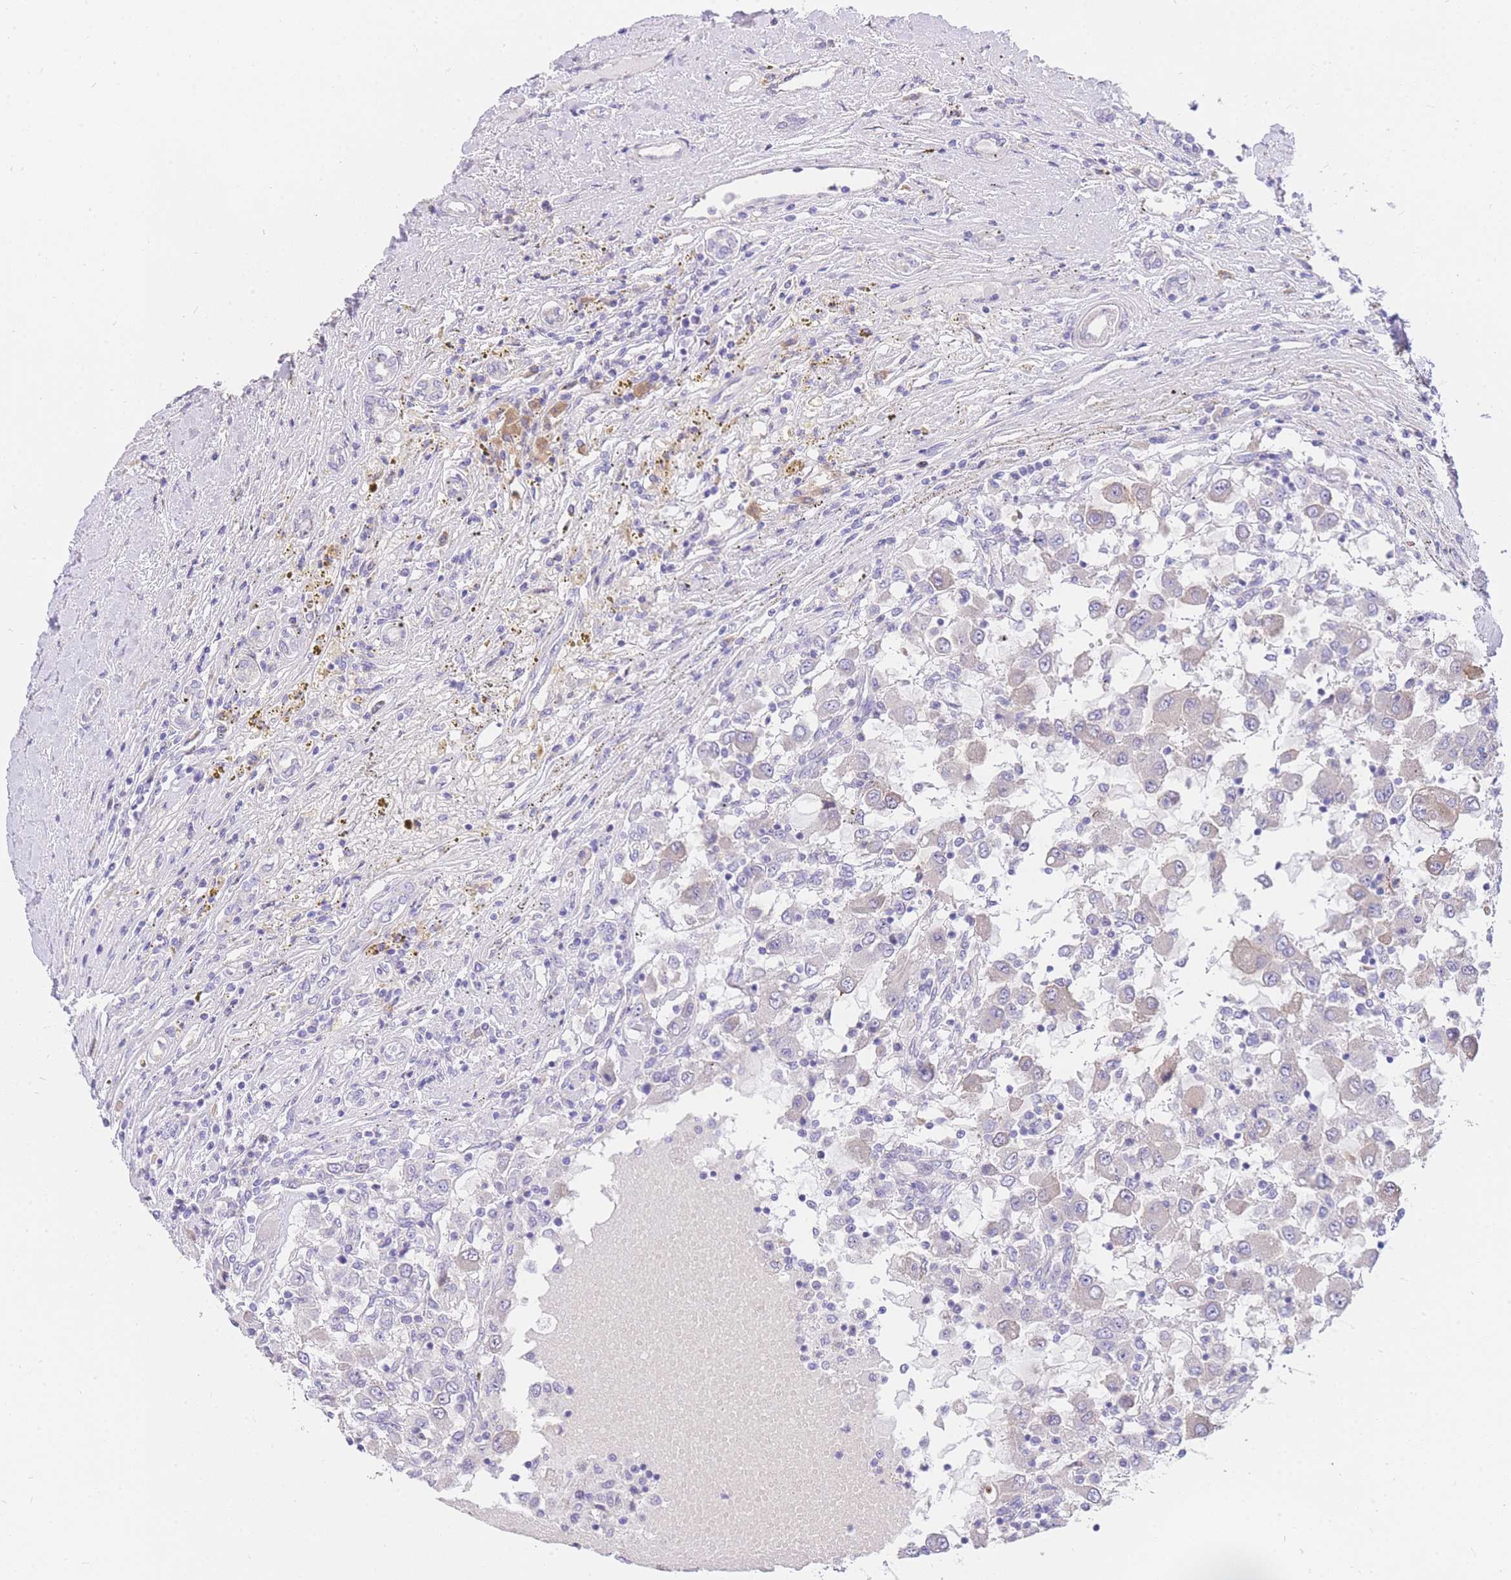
{"staining": {"intensity": "negative", "quantity": "none", "location": "none"}, "tissue": "renal cancer", "cell_type": "Tumor cells", "image_type": "cancer", "snomed": [{"axis": "morphology", "description": "Adenocarcinoma, NOS"}, {"axis": "topography", "description": "Kidney"}], "caption": "Immunohistochemistry of renal cancer demonstrates no positivity in tumor cells. (Stains: DAB immunohistochemistry with hematoxylin counter stain, Microscopy: brightfield microscopy at high magnification).", "gene": "C2orf88", "patient": {"sex": "female", "age": 67}}